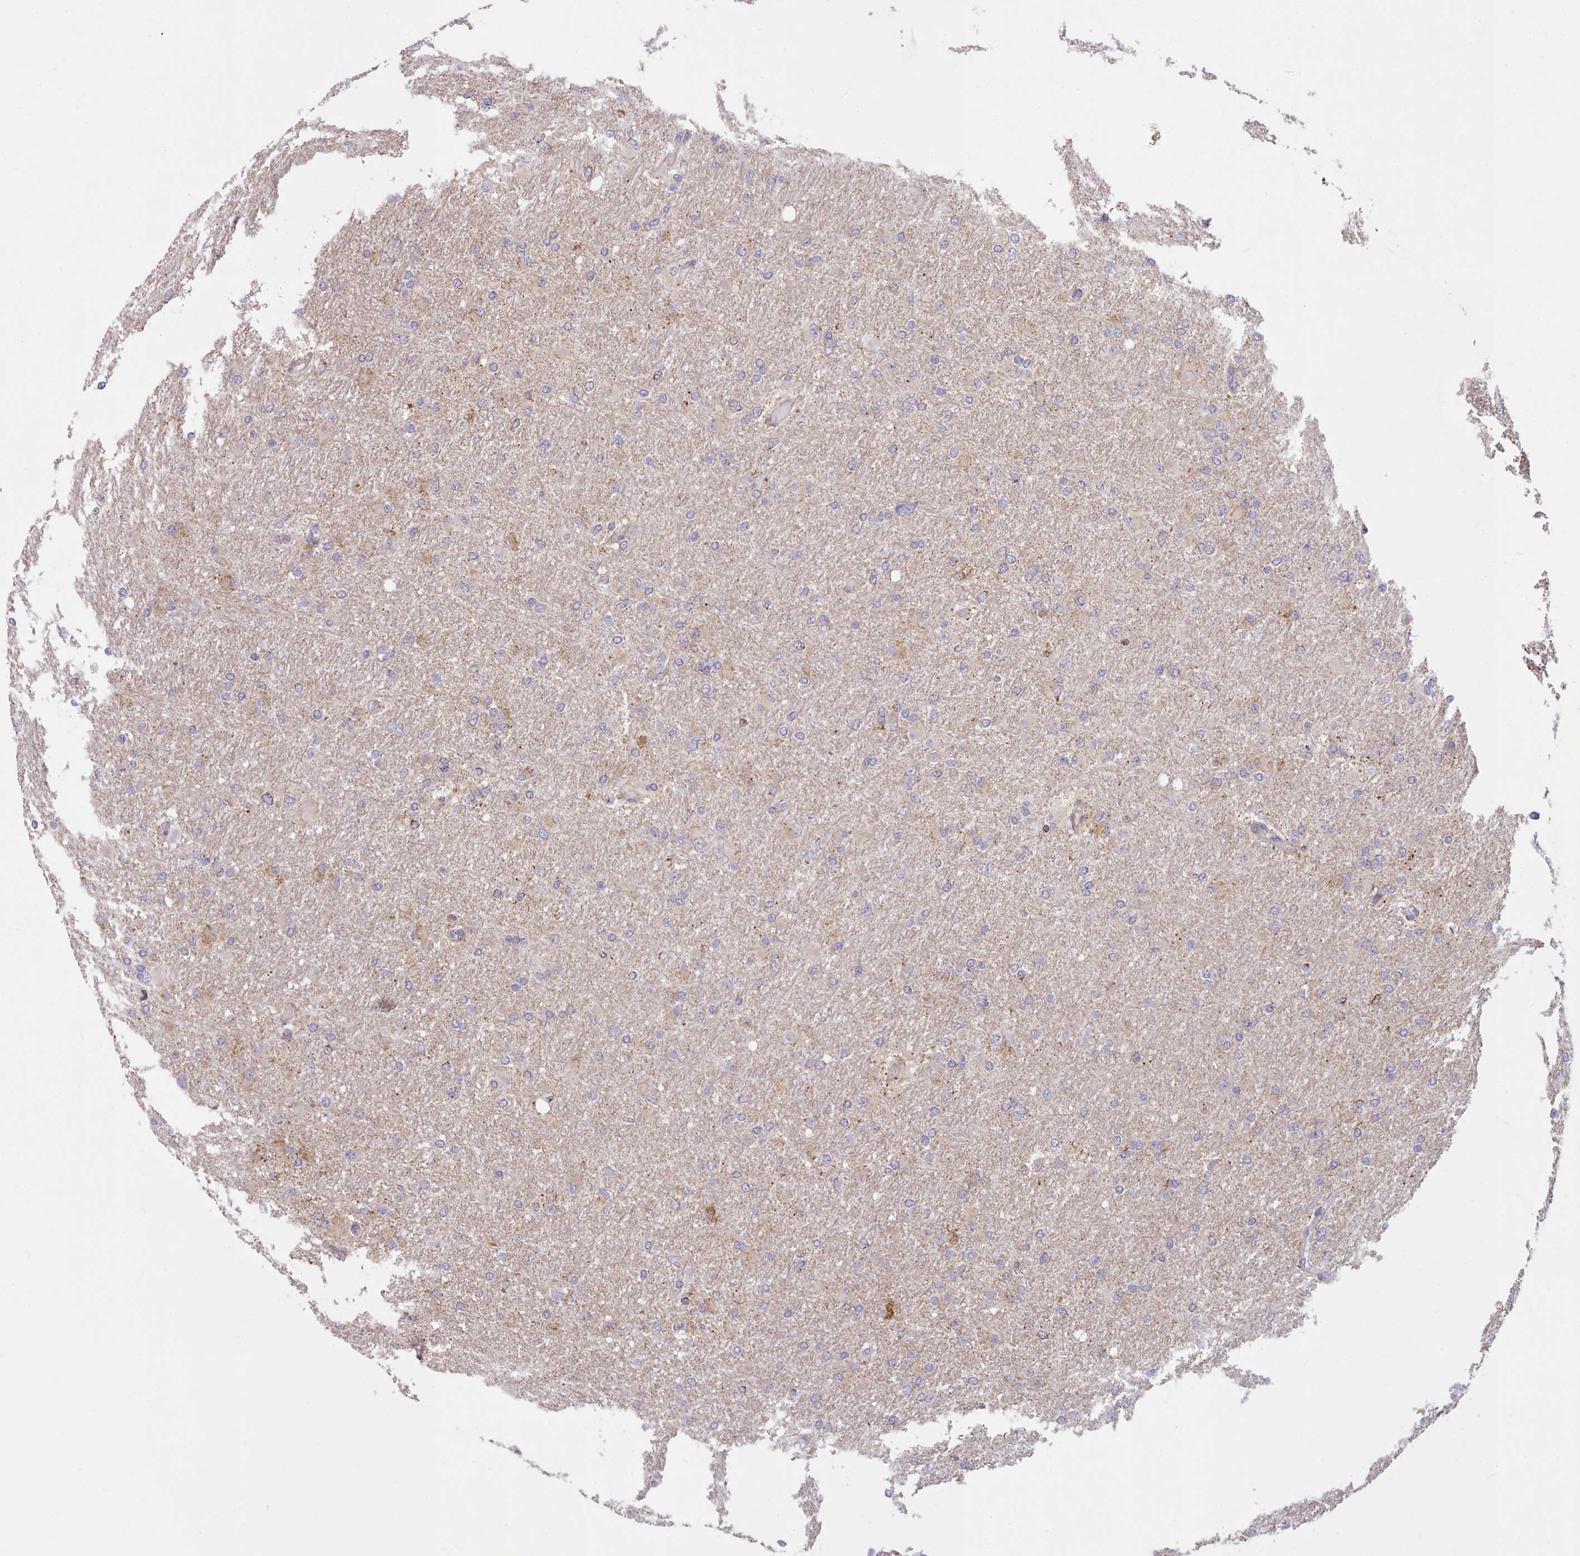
{"staining": {"intensity": "negative", "quantity": "none", "location": "none"}, "tissue": "glioma", "cell_type": "Tumor cells", "image_type": "cancer", "snomed": [{"axis": "morphology", "description": "Glioma, malignant, High grade"}, {"axis": "topography", "description": "Cerebral cortex"}], "caption": "High power microscopy histopathology image of an IHC micrograph of malignant glioma (high-grade), revealing no significant positivity in tumor cells. (DAB immunohistochemistry (IHC) visualized using brightfield microscopy, high magnification).", "gene": "CRYBG1", "patient": {"sex": "female", "age": 36}}